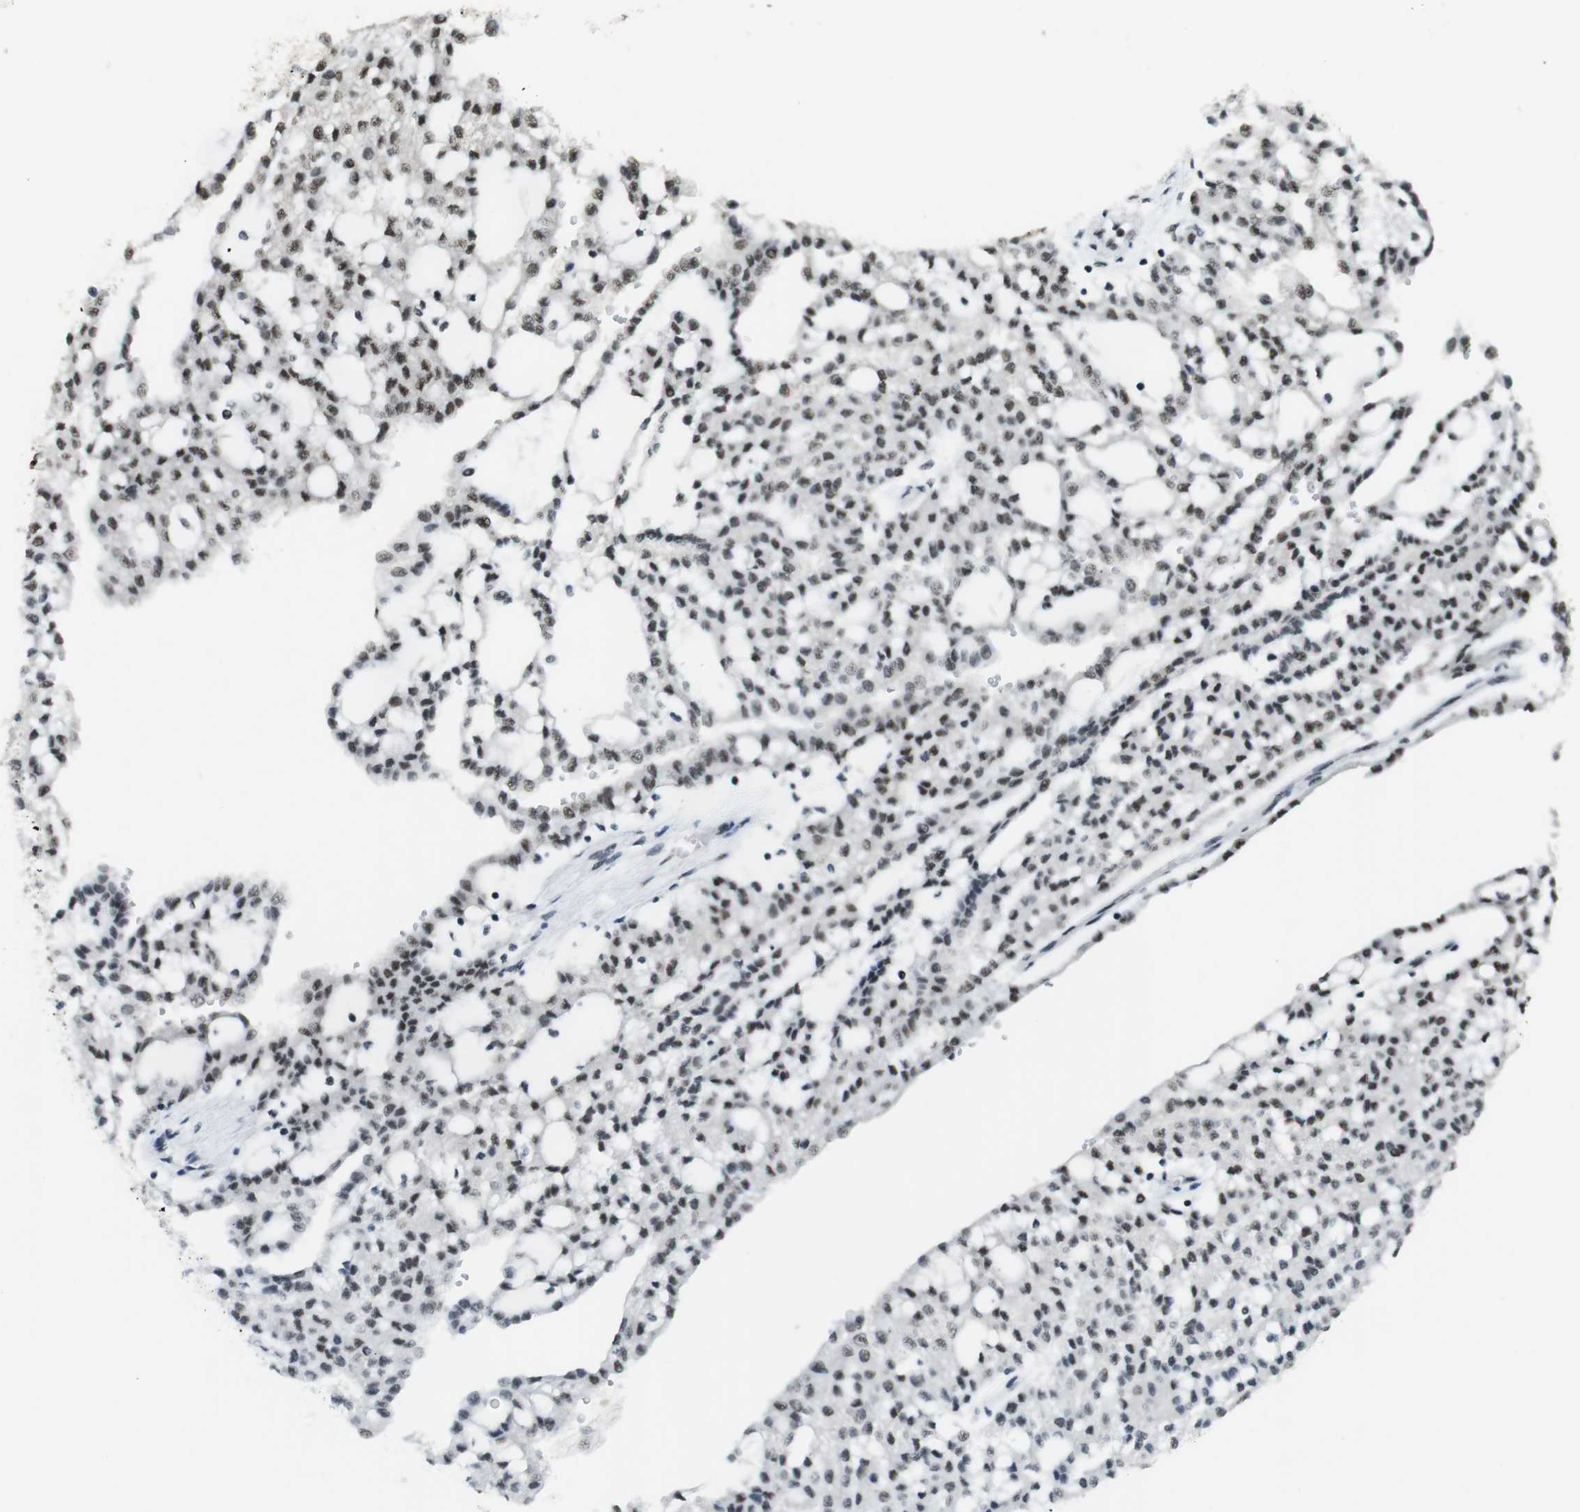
{"staining": {"intensity": "moderate", "quantity": "25%-75%", "location": "nuclear"}, "tissue": "renal cancer", "cell_type": "Tumor cells", "image_type": "cancer", "snomed": [{"axis": "morphology", "description": "Adenocarcinoma, NOS"}, {"axis": "topography", "description": "Kidney"}], "caption": "Brown immunohistochemical staining in human renal cancer reveals moderate nuclear staining in approximately 25%-75% of tumor cells. (brown staining indicates protein expression, while blue staining denotes nuclei).", "gene": "CSNK2B", "patient": {"sex": "male", "age": 63}}